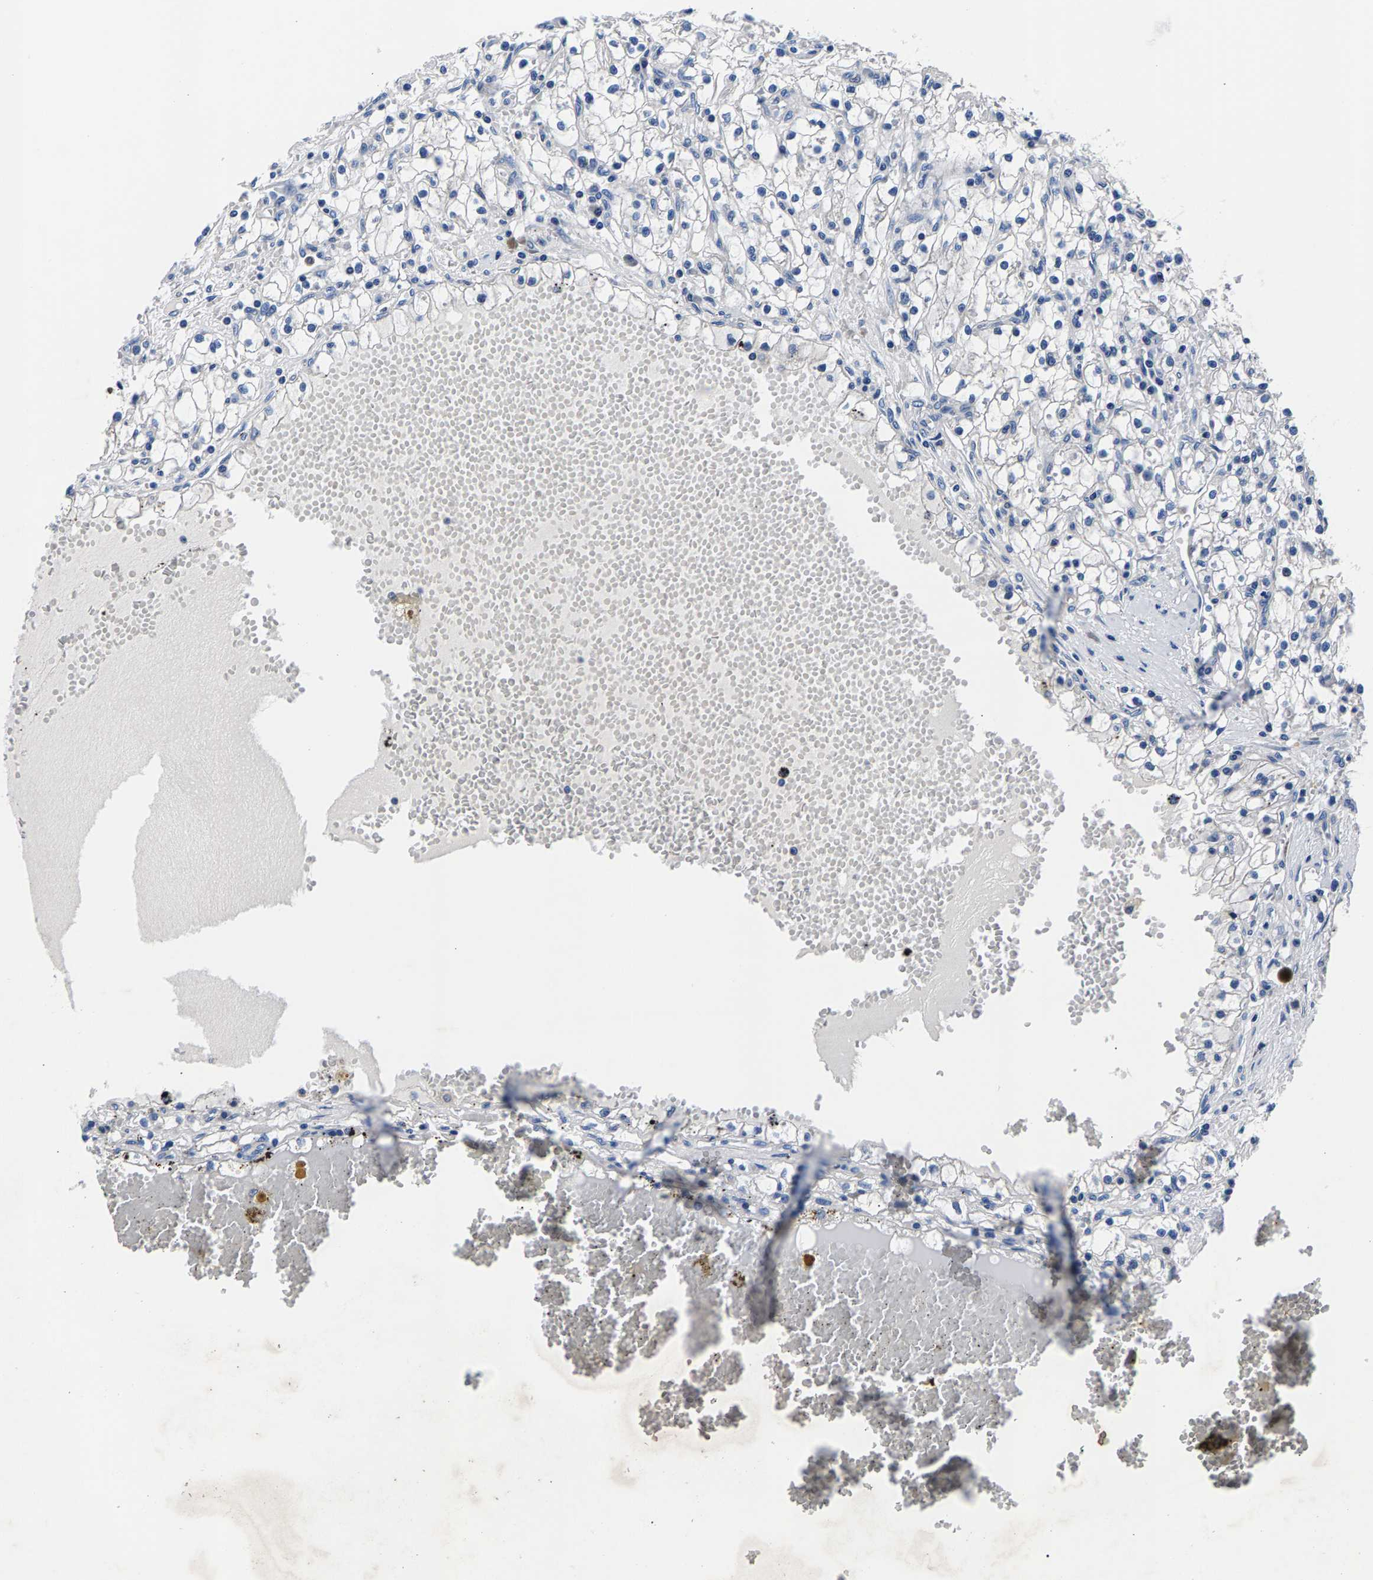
{"staining": {"intensity": "negative", "quantity": "none", "location": "none"}, "tissue": "renal cancer", "cell_type": "Tumor cells", "image_type": "cancer", "snomed": [{"axis": "morphology", "description": "Adenocarcinoma, NOS"}, {"axis": "topography", "description": "Kidney"}], "caption": "A high-resolution image shows IHC staining of renal adenocarcinoma, which exhibits no significant positivity in tumor cells. (DAB (3,3'-diaminobenzidine) IHC visualized using brightfield microscopy, high magnification).", "gene": "PHF24", "patient": {"sex": "male", "age": 56}}